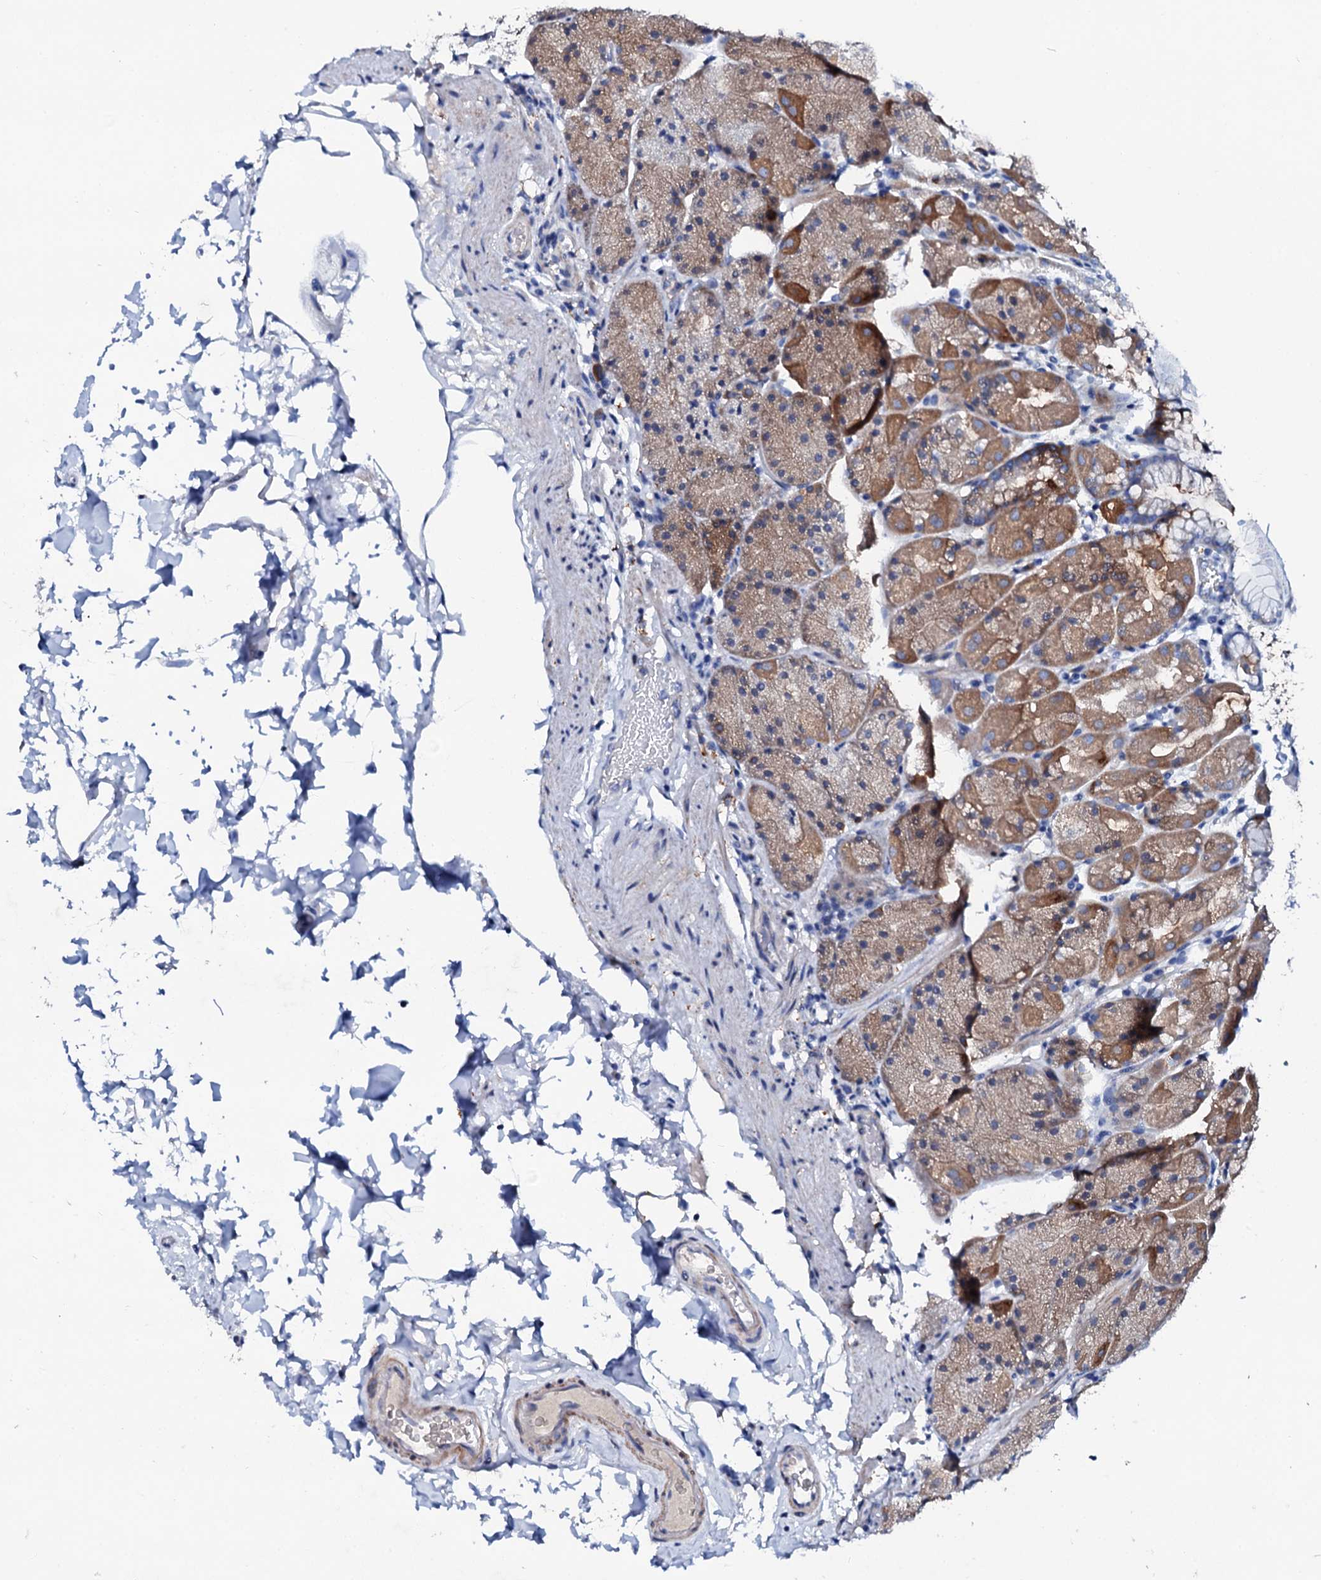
{"staining": {"intensity": "moderate", "quantity": "25%-75%", "location": "cytoplasmic/membranous"}, "tissue": "stomach", "cell_type": "Glandular cells", "image_type": "normal", "snomed": [{"axis": "morphology", "description": "Normal tissue, NOS"}, {"axis": "topography", "description": "Stomach, upper"}, {"axis": "topography", "description": "Stomach, lower"}], "caption": "Immunohistochemistry (IHC) histopathology image of normal stomach: human stomach stained using IHC shows medium levels of moderate protein expression localized specifically in the cytoplasmic/membranous of glandular cells, appearing as a cytoplasmic/membranous brown color.", "gene": "GLB1L3", "patient": {"sex": "male", "age": 67}}